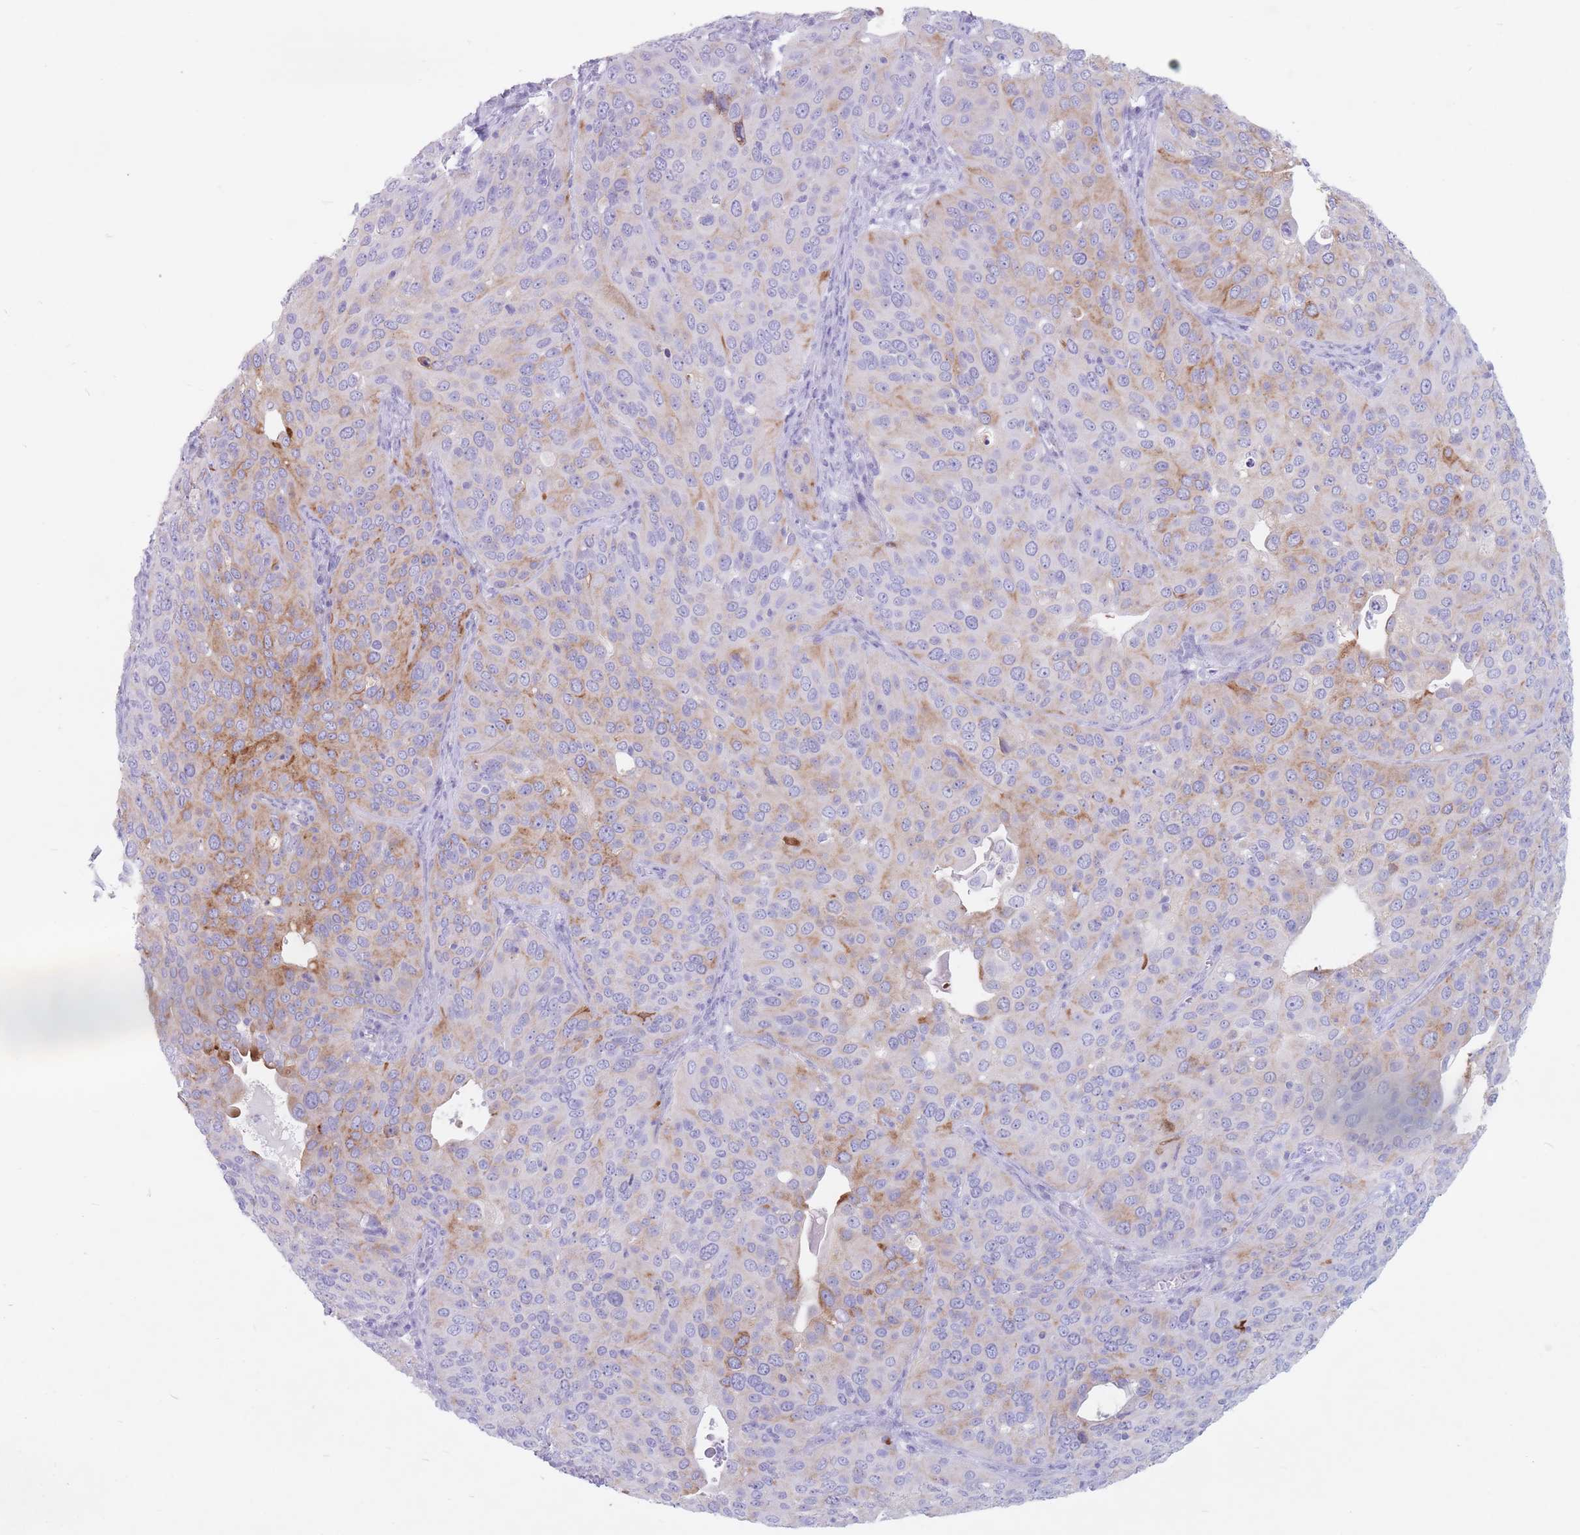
{"staining": {"intensity": "moderate", "quantity": "25%-75%", "location": "cytoplasmic/membranous"}, "tissue": "cervical cancer", "cell_type": "Tumor cells", "image_type": "cancer", "snomed": [{"axis": "morphology", "description": "Squamous cell carcinoma, NOS"}, {"axis": "topography", "description": "Cervix"}], "caption": "Tumor cells display medium levels of moderate cytoplasmic/membranous expression in about 25%-75% of cells in human squamous cell carcinoma (cervical). The staining was performed using DAB (3,3'-diaminobenzidine) to visualize the protein expression in brown, while the nuclei were stained in blue with hematoxylin (Magnification: 20x).", "gene": "ST3GAL5", "patient": {"sex": "female", "age": 36}}